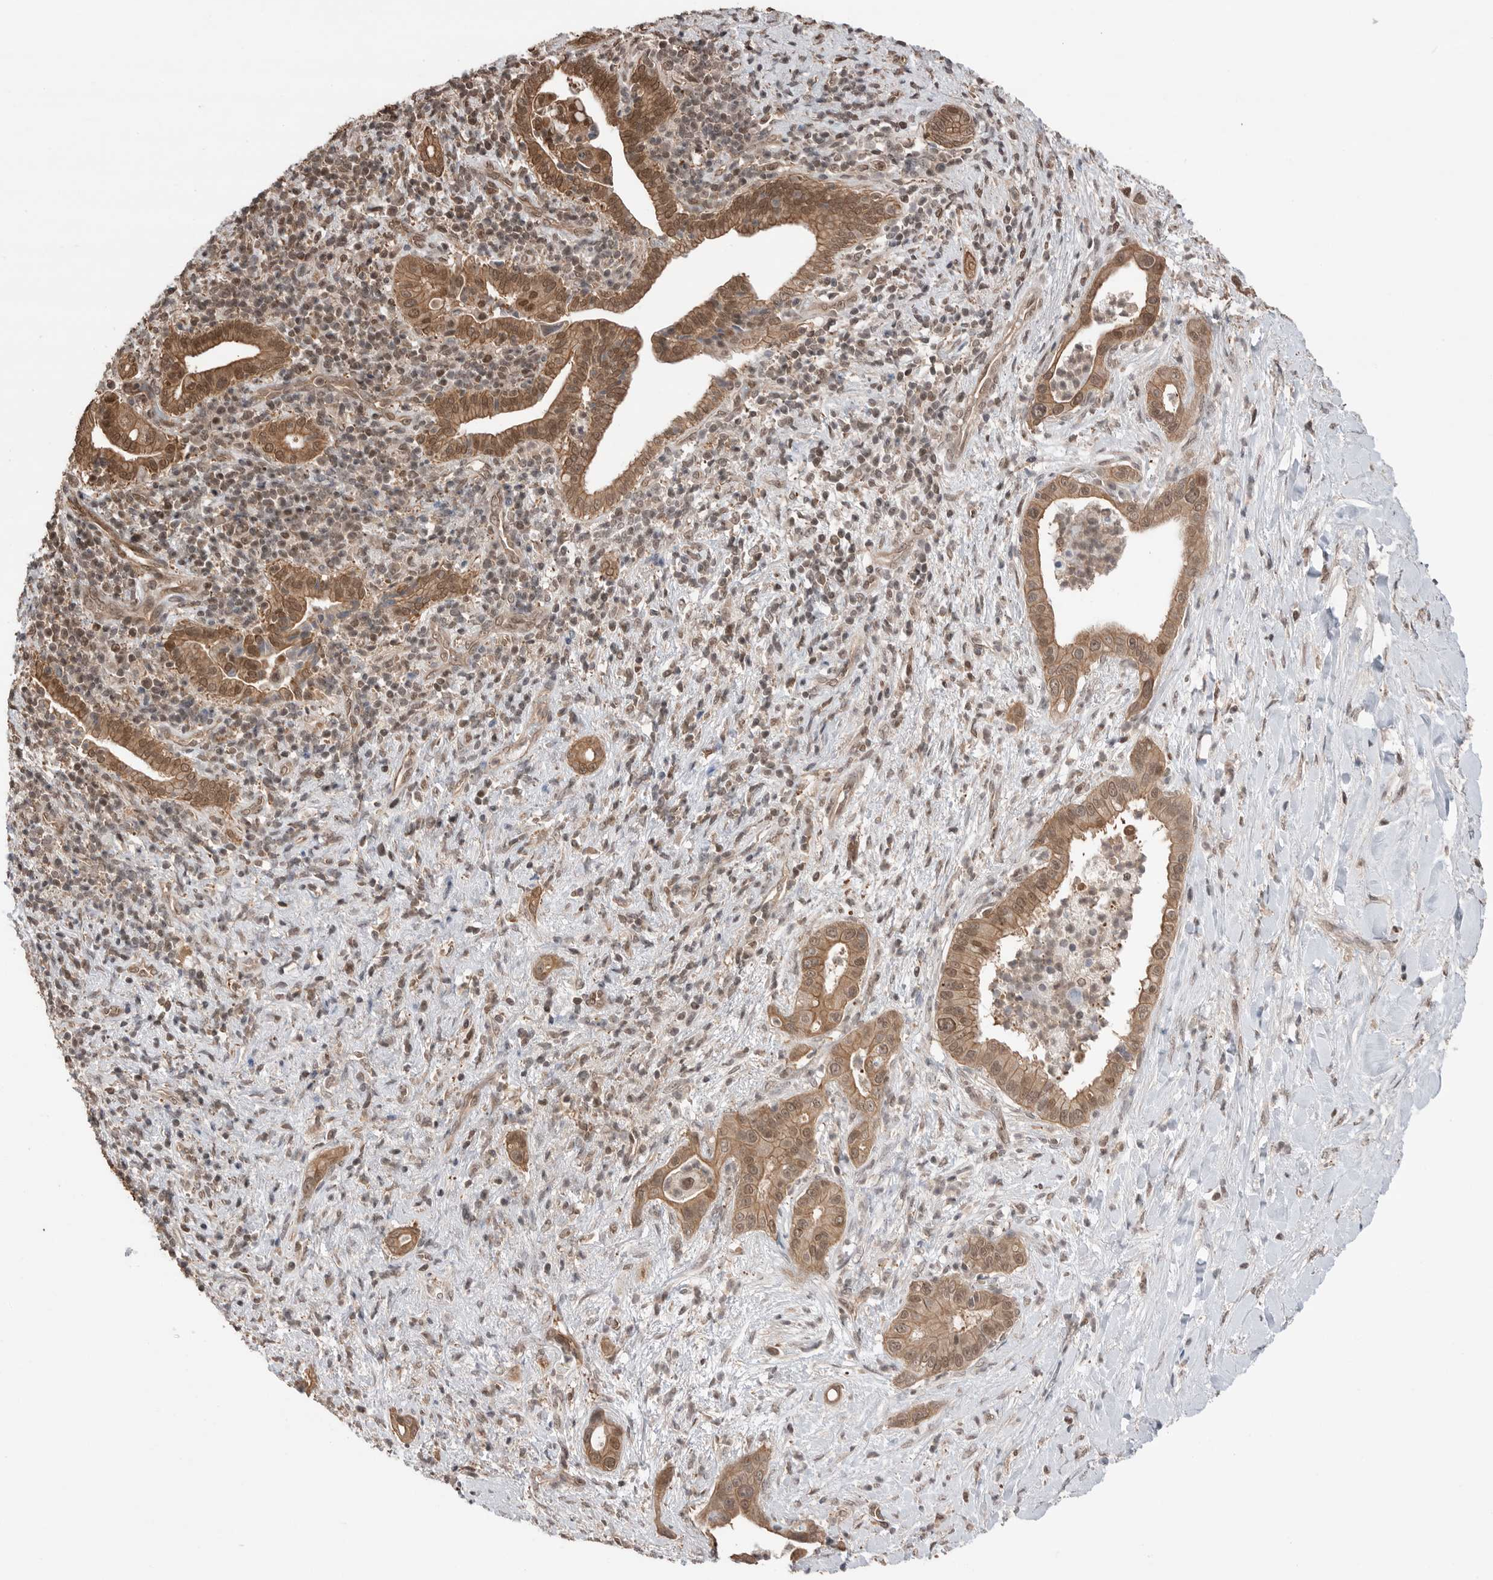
{"staining": {"intensity": "moderate", "quantity": ">75%", "location": "cytoplasmic/membranous,nuclear"}, "tissue": "liver cancer", "cell_type": "Tumor cells", "image_type": "cancer", "snomed": [{"axis": "morphology", "description": "Cholangiocarcinoma"}, {"axis": "topography", "description": "Liver"}], "caption": "IHC of liver cancer (cholangiocarcinoma) shows medium levels of moderate cytoplasmic/membranous and nuclear expression in approximately >75% of tumor cells.", "gene": "PEAK1", "patient": {"sex": "female", "age": 54}}